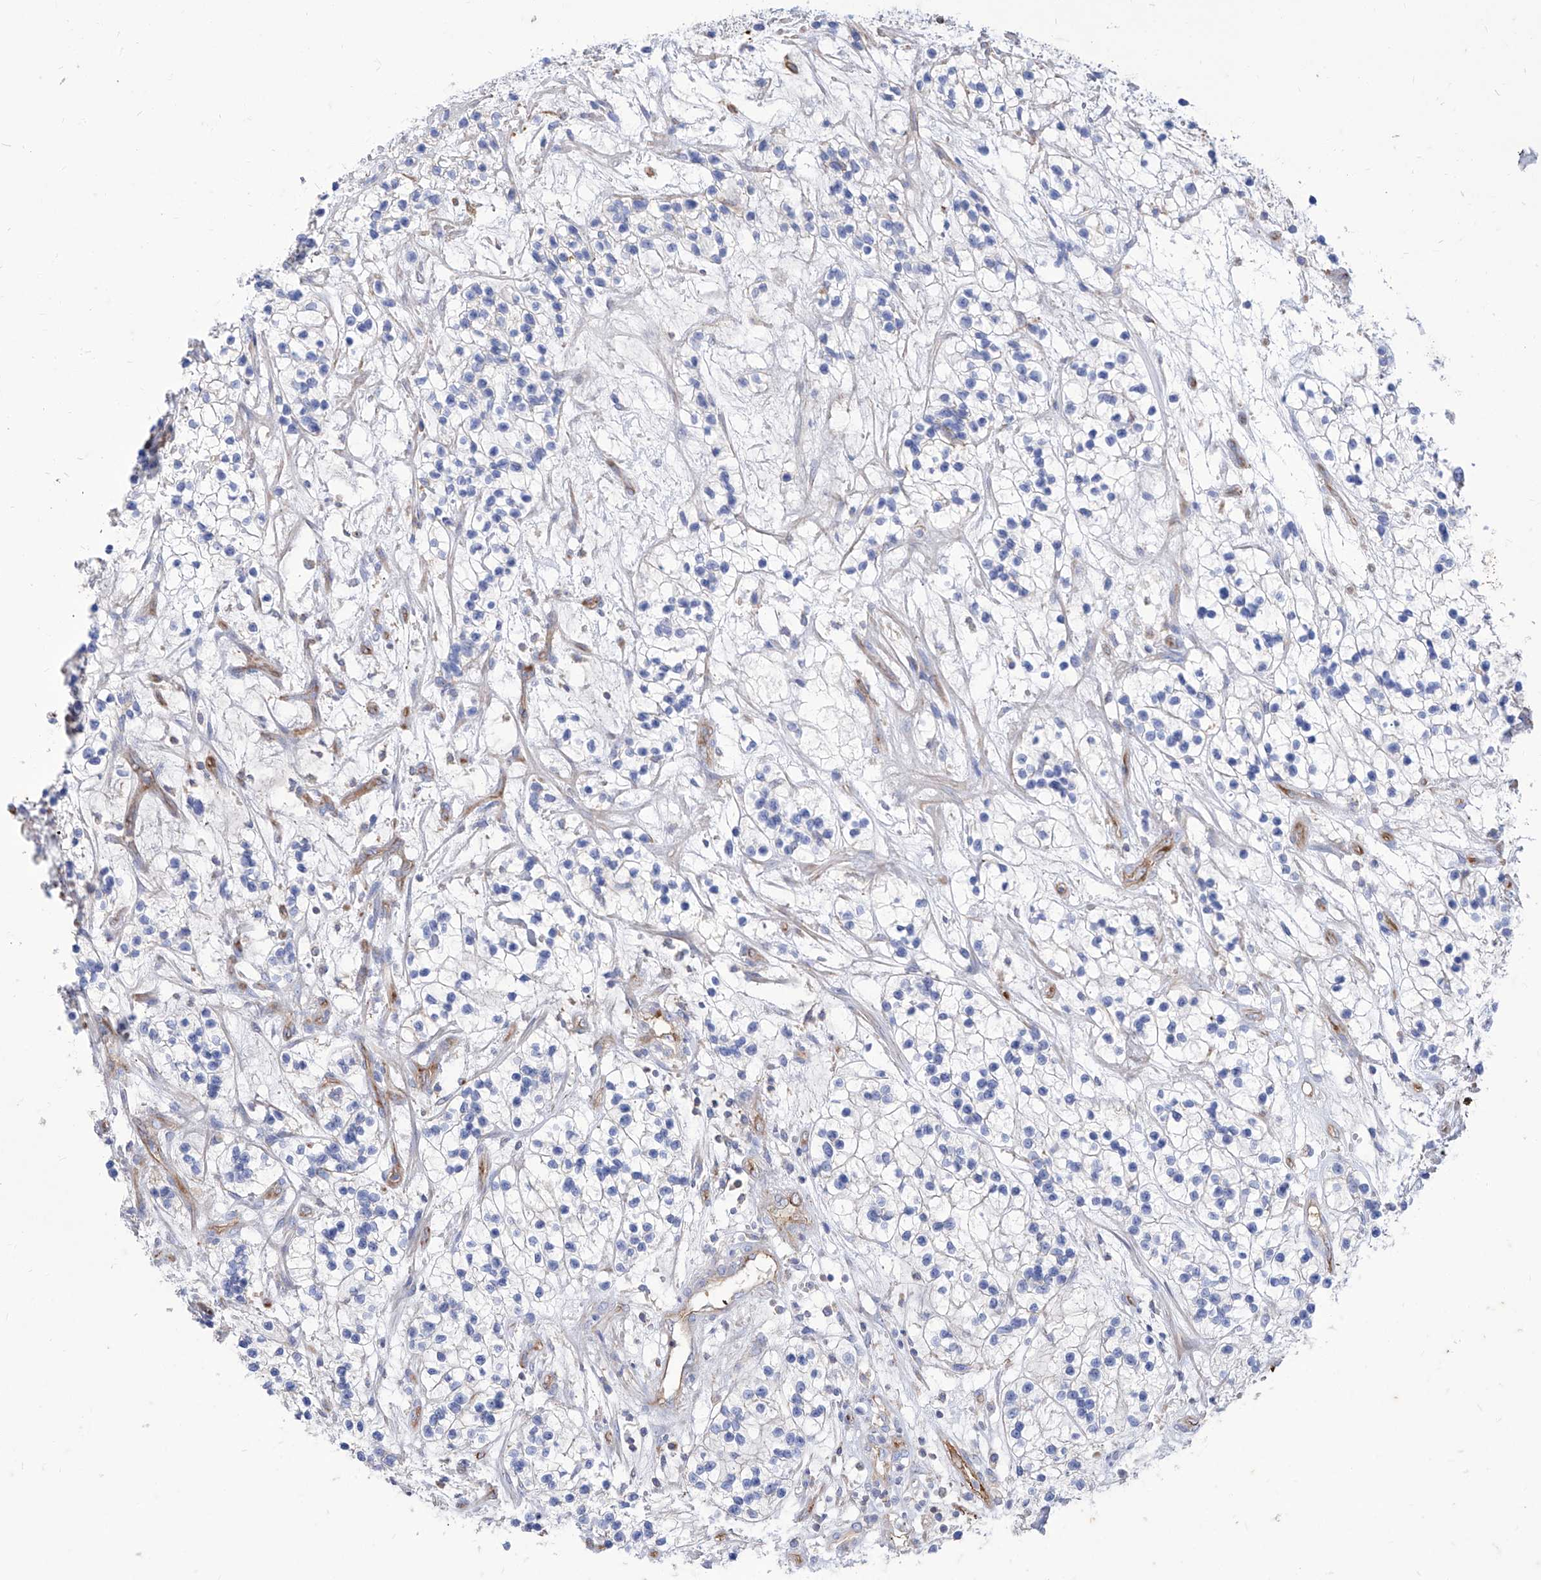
{"staining": {"intensity": "negative", "quantity": "none", "location": "none"}, "tissue": "renal cancer", "cell_type": "Tumor cells", "image_type": "cancer", "snomed": [{"axis": "morphology", "description": "Adenocarcinoma, NOS"}, {"axis": "topography", "description": "Kidney"}], "caption": "This is an immunohistochemistry histopathology image of human renal cancer. There is no expression in tumor cells.", "gene": "C1orf74", "patient": {"sex": "female", "age": 57}}